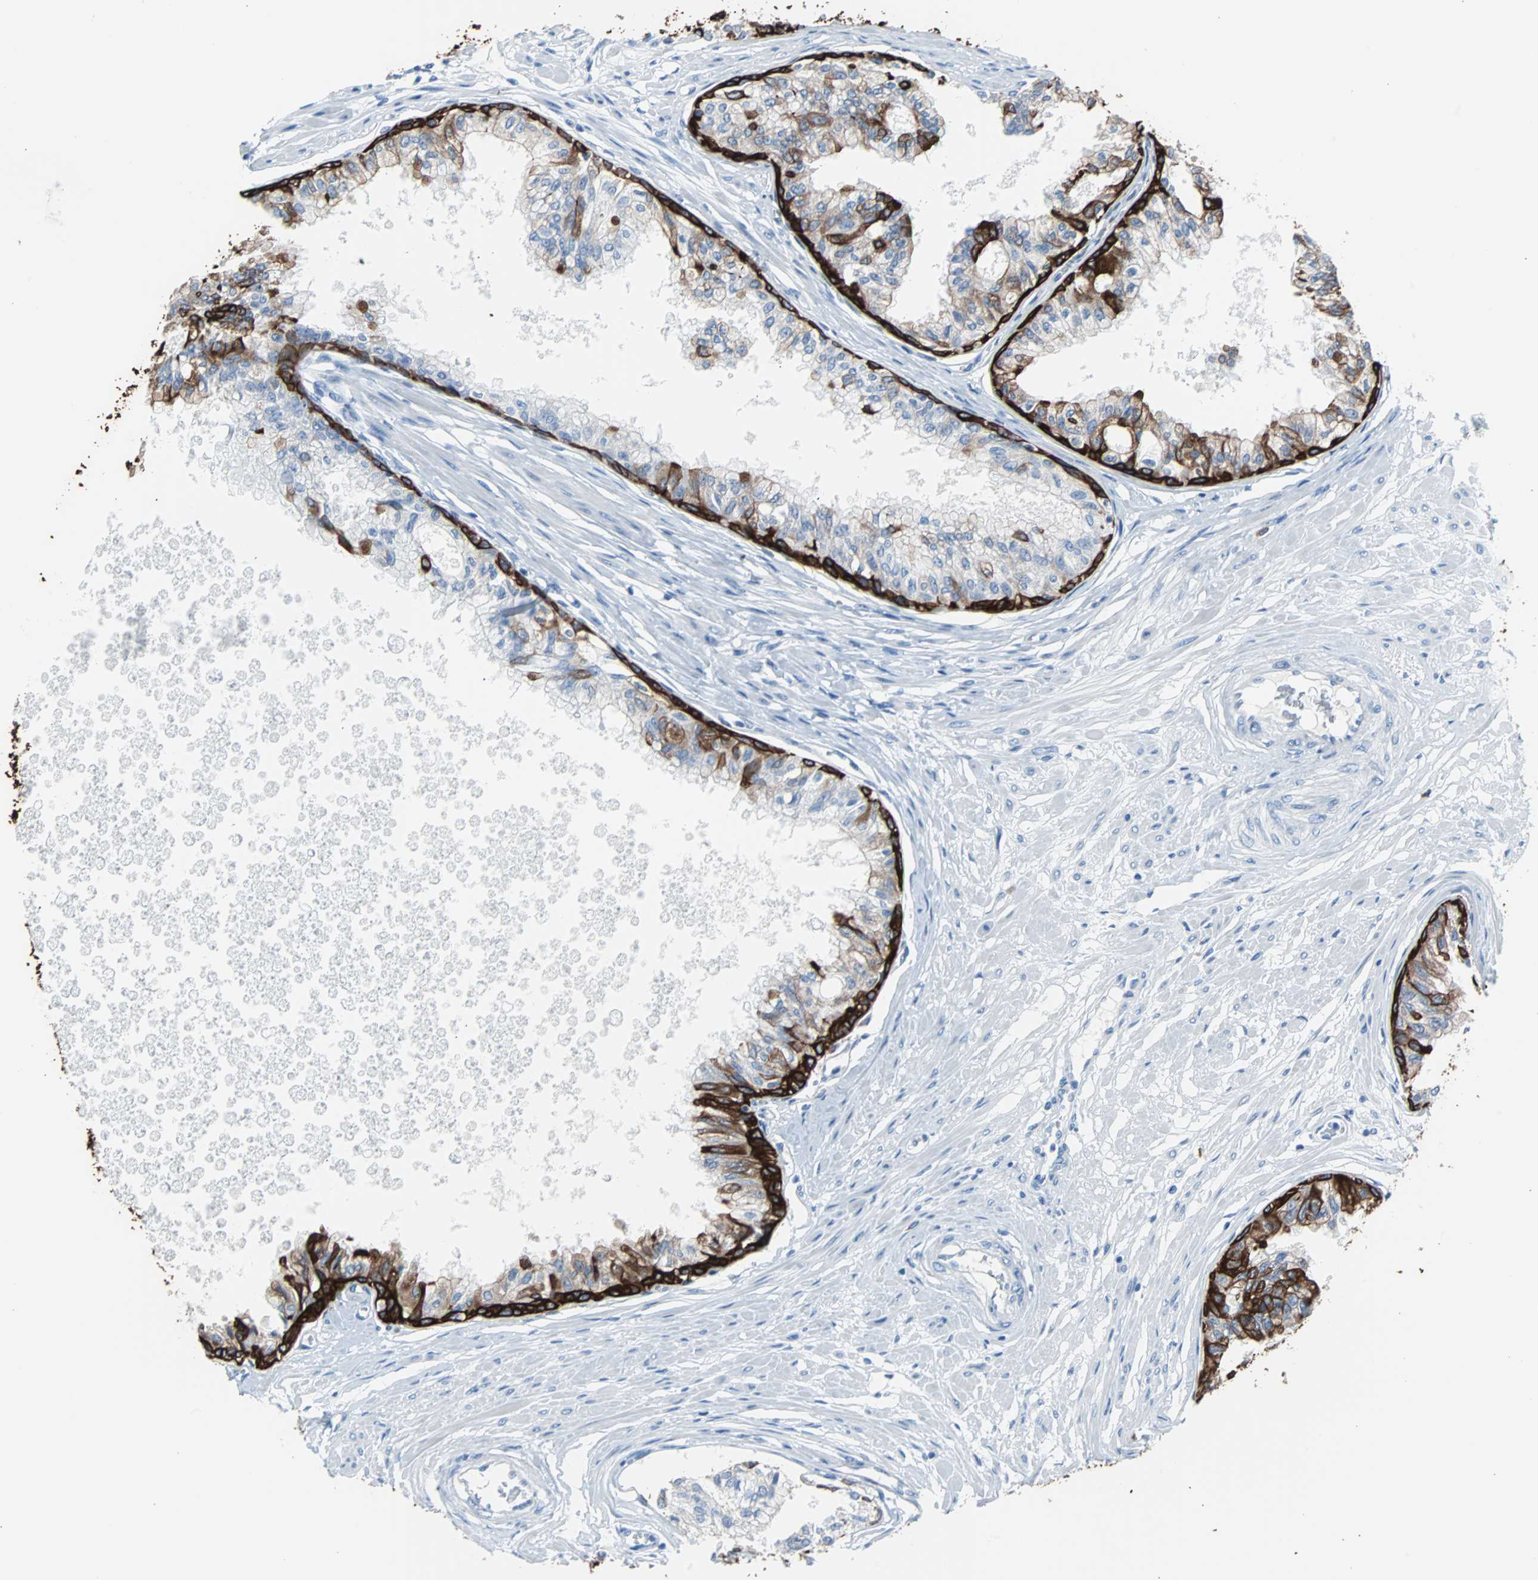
{"staining": {"intensity": "strong", "quantity": "25%-75%", "location": "cytoplasmic/membranous"}, "tissue": "prostate", "cell_type": "Glandular cells", "image_type": "normal", "snomed": [{"axis": "morphology", "description": "Normal tissue, NOS"}, {"axis": "topography", "description": "Prostate"}, {"axis": "topography", "description": "Seminal veicle"}], "caption": "Immunohistochemical staining of normal human prostate demonstrates strong cytoplasmic/membranous protein expression in approximately 25%-75% of glandular cells.", "gene": "KRT7", "patient": {"sex": "male", "age": 60}}